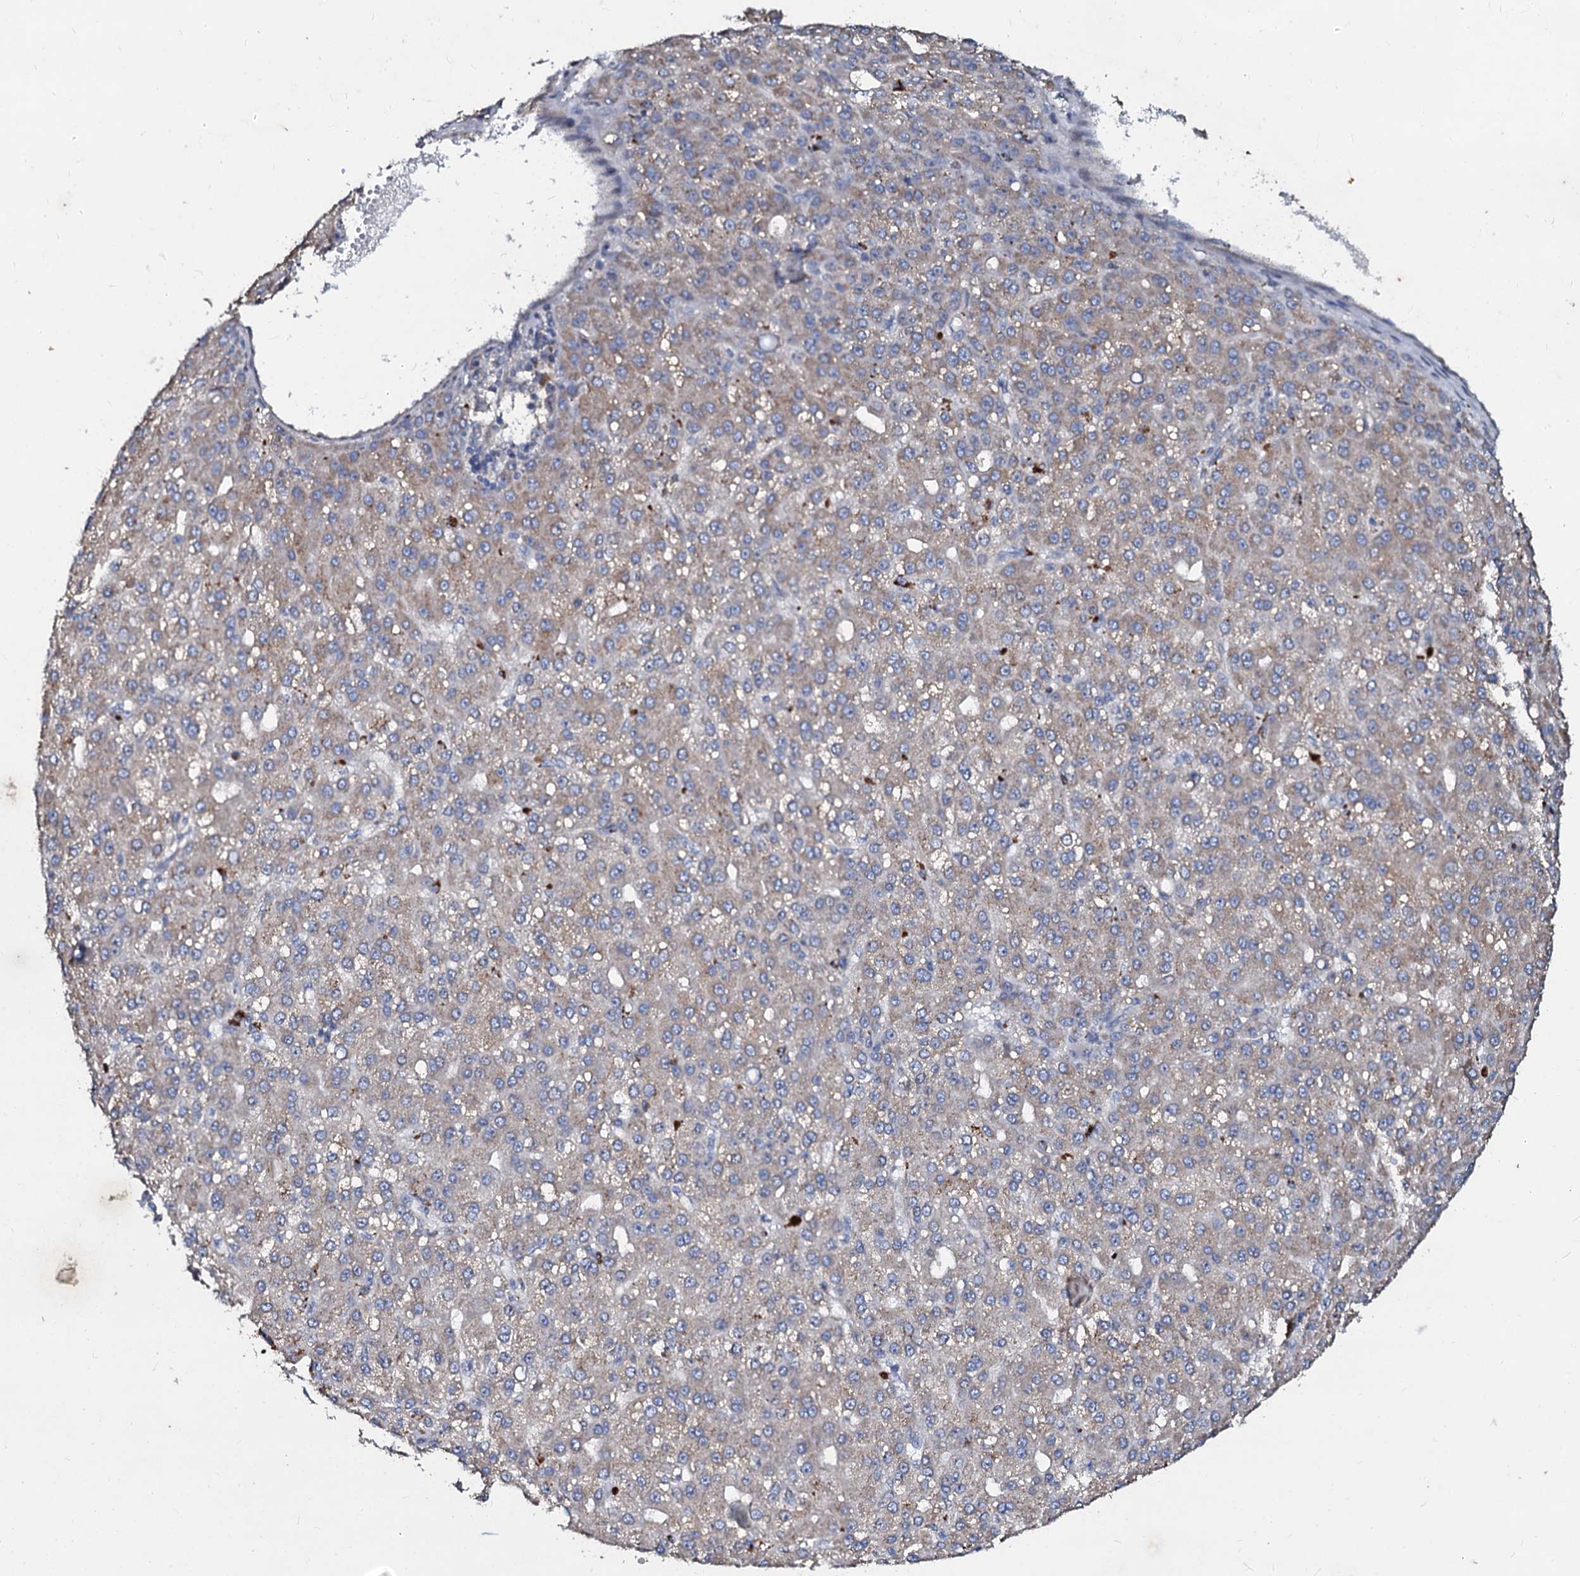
{"staining": {"intensity": "weak", "quantity": "25%-75%", "location": "cytoplasmic/membranous"}, "tissue": "liver cancer", "cell_type": "Tumor cells", "image_type": "cancer", "snomed": [{"axis": "morphology", "description": "Carcinoma, Hepatocellular, NOS"}, {"axis": "topography", "description": "Liver"}], "caption": "Liver cancer (hepatocellular carcinoma) stained for a protein exhibits weak cytoplasmic/membranous positivity in tumor cells.", "gene": "SLC37A4", "patient": {"sex": "male", "age": 67}}